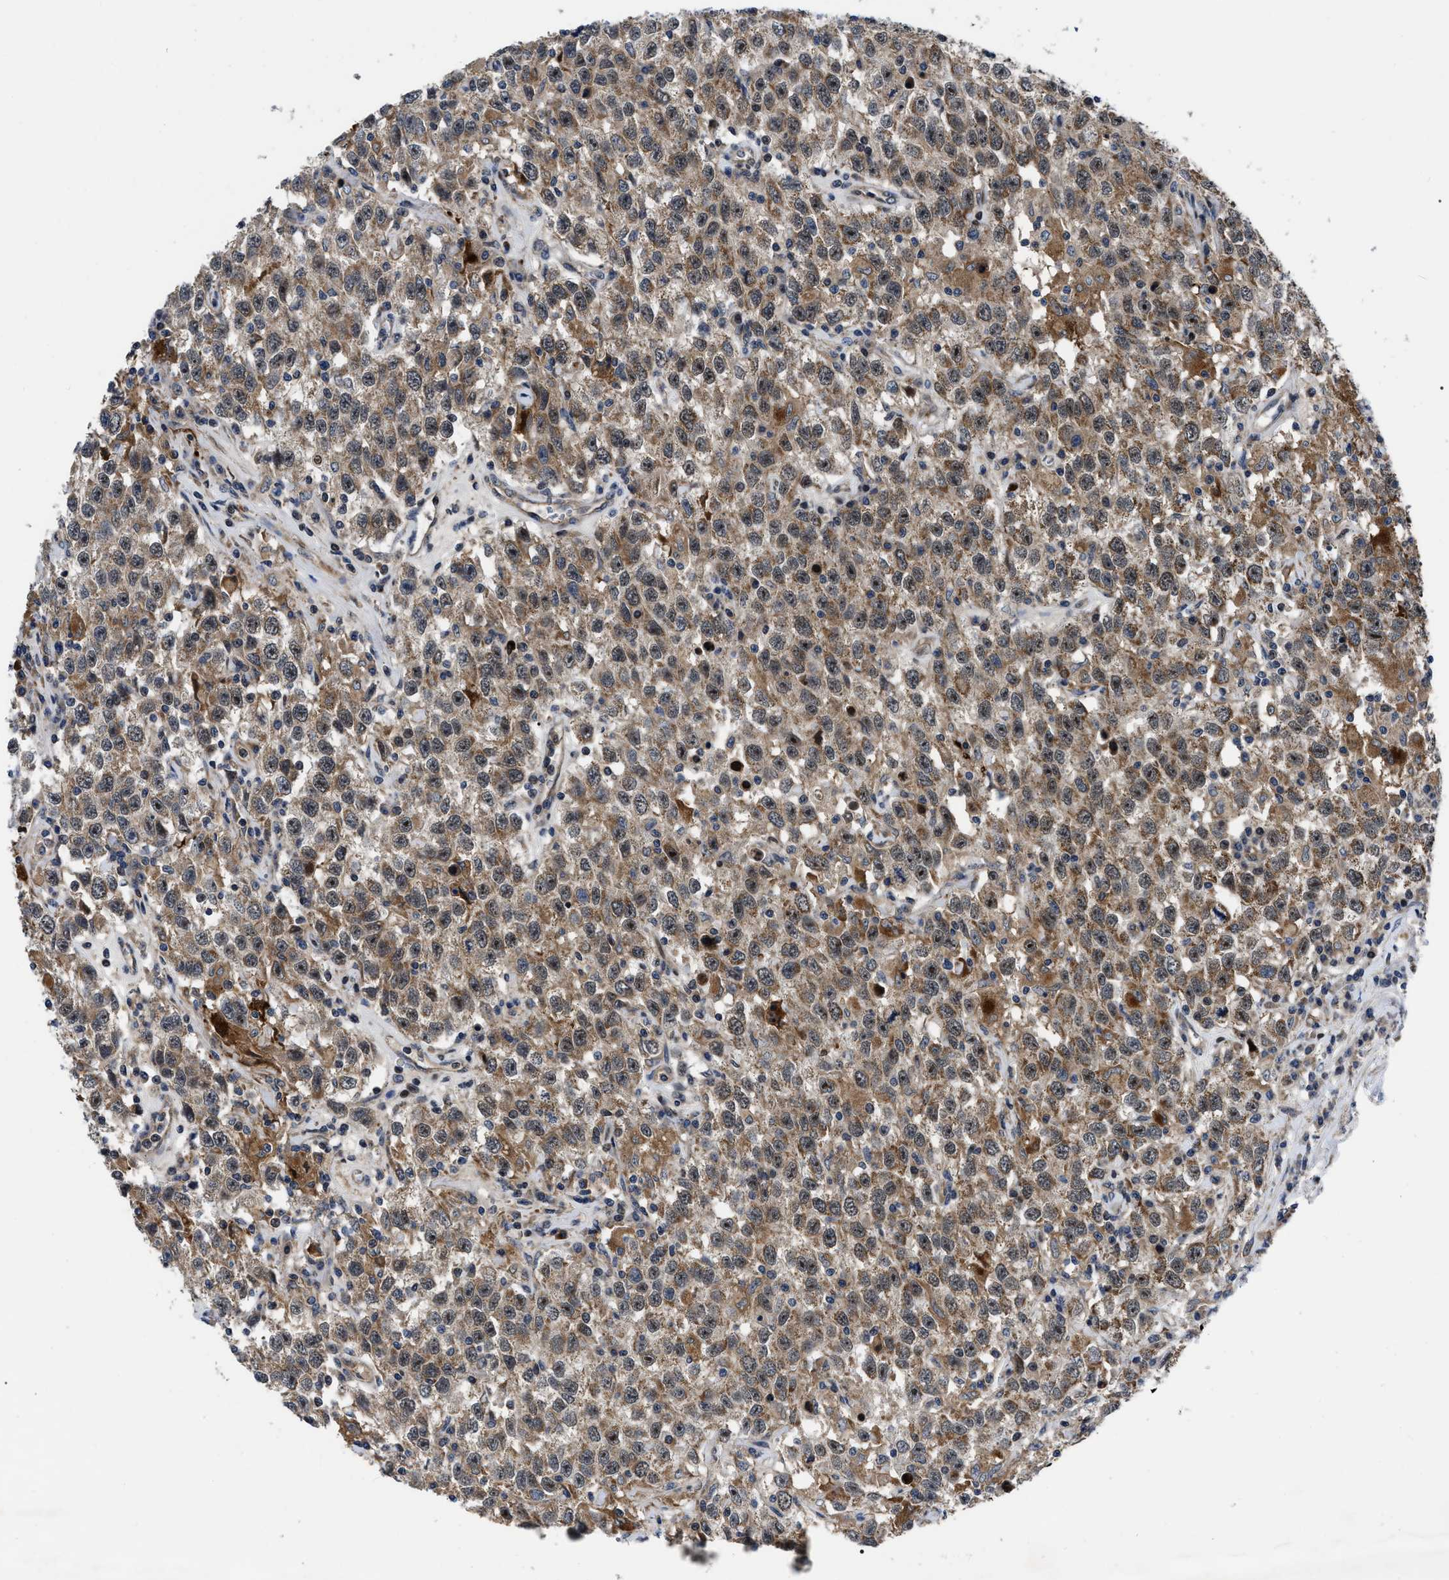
{"staining": {"intensity": "moderate", "quantity": ">75%", "location": "cytoplasmic/membranous"}, "tissue": "testis cancer", "cell_type": "Tumor cells", "image_type": "cancer", "snomed": [{"axis": "morphology", "description": "Seminoma, NOS"}, {"axis": "topography", "description": "Testis"}], "caption": "Testis seminoma stained with IHC displays moderate cytoplasmic/membranous positivity in about >75% of tumor cells.", "gene": "PPWD1", "patient": {"sex": "male", "age": 41}}